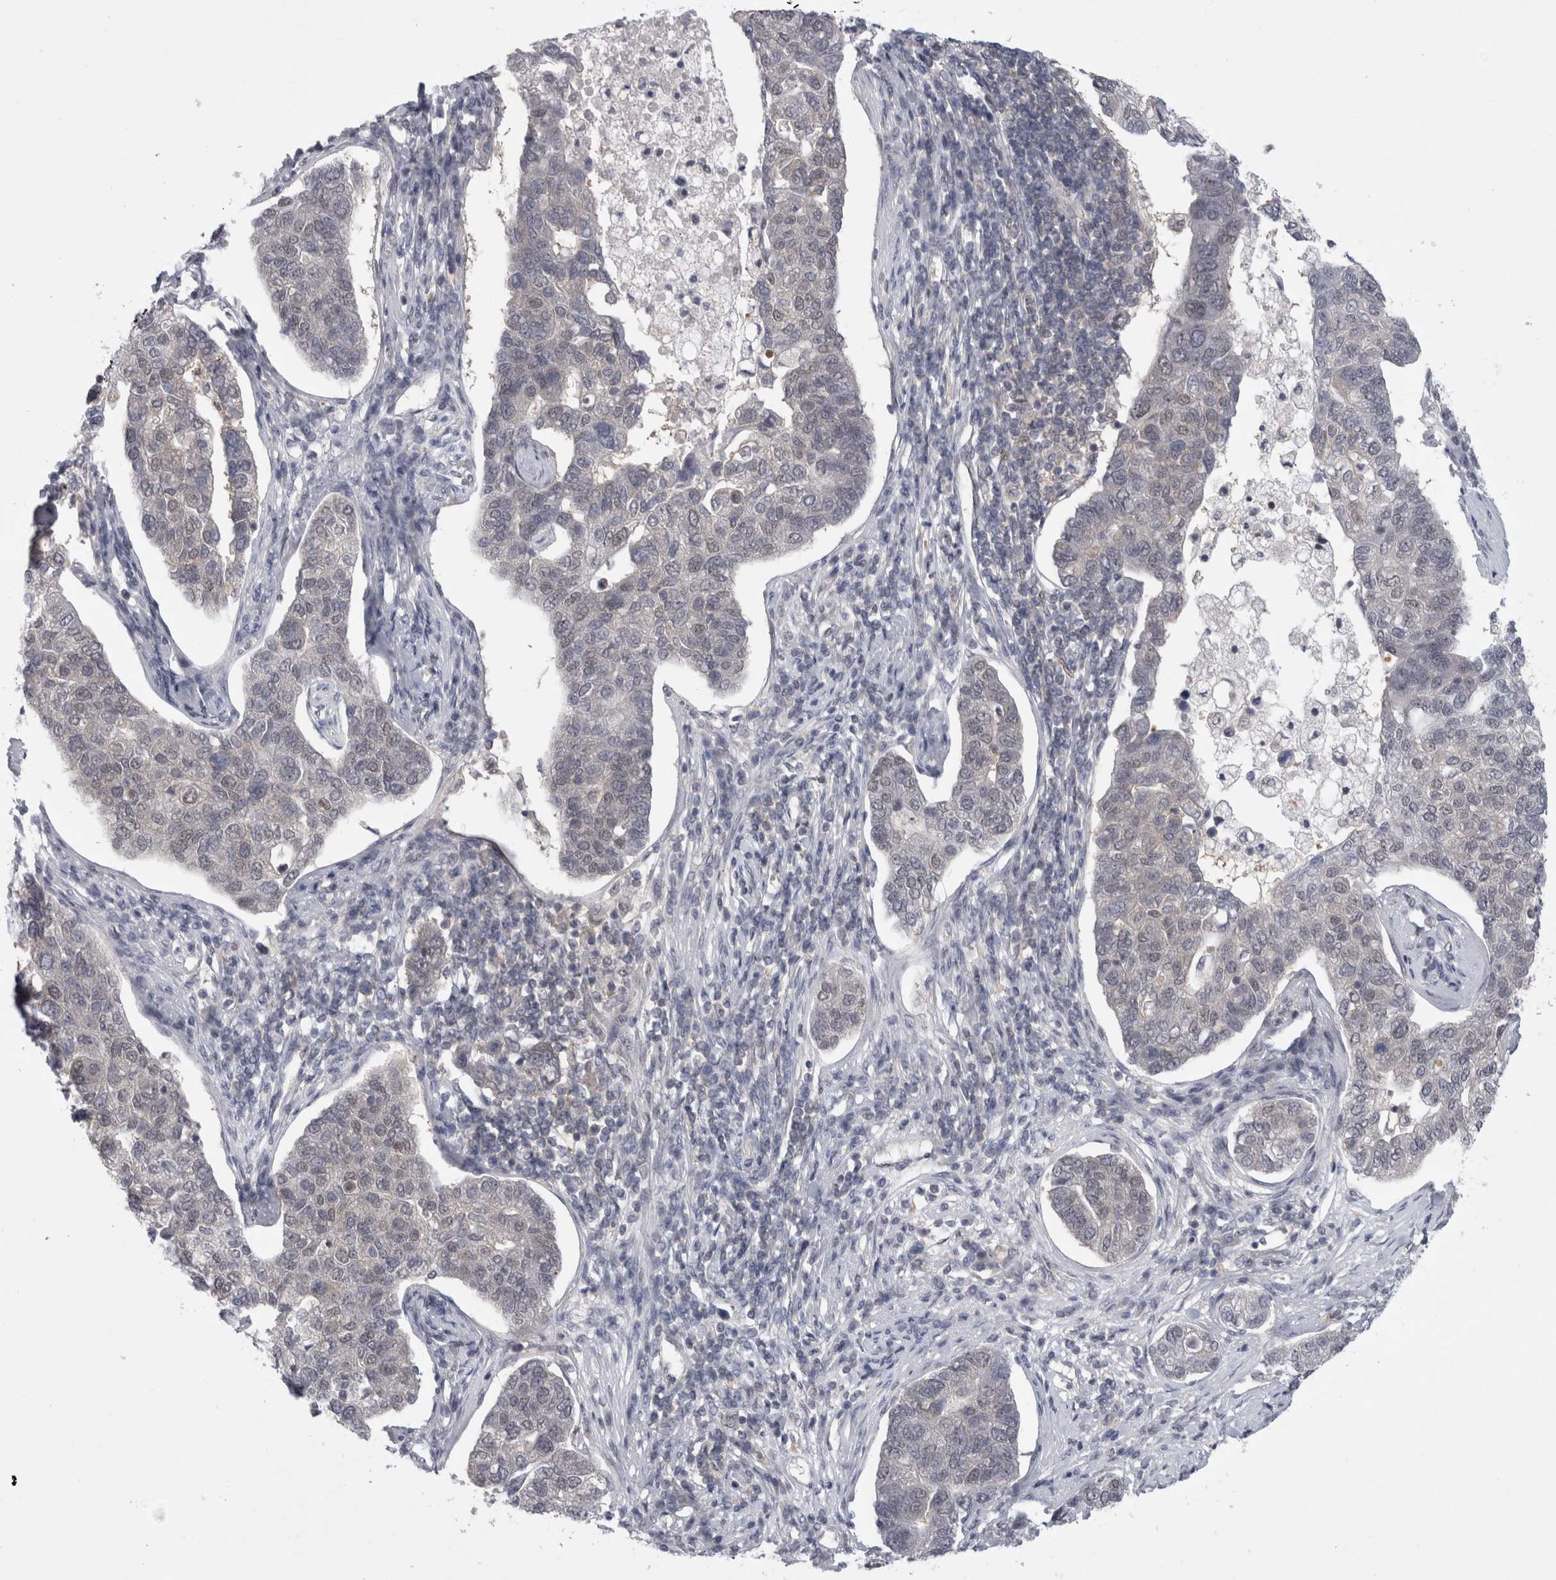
{"staining": {"intensity": "negative", "quantity": "none", "location": "none"}, "tissue": "pancreatic cancer", "cell_type": "Tumor cells", "image_type": "cancer", "snomed": [{"axis": "morphology", "description": "Adenocarcinoma, NOS"}, {"axis": "topography", "description": "Pancreas"}], "caption": "This is an IHC histopathology image of pancreatic cancer. There is no expression in tumor cells.", "gene": "PSMB2", "patient": {"sex": "female", "age": 61}}